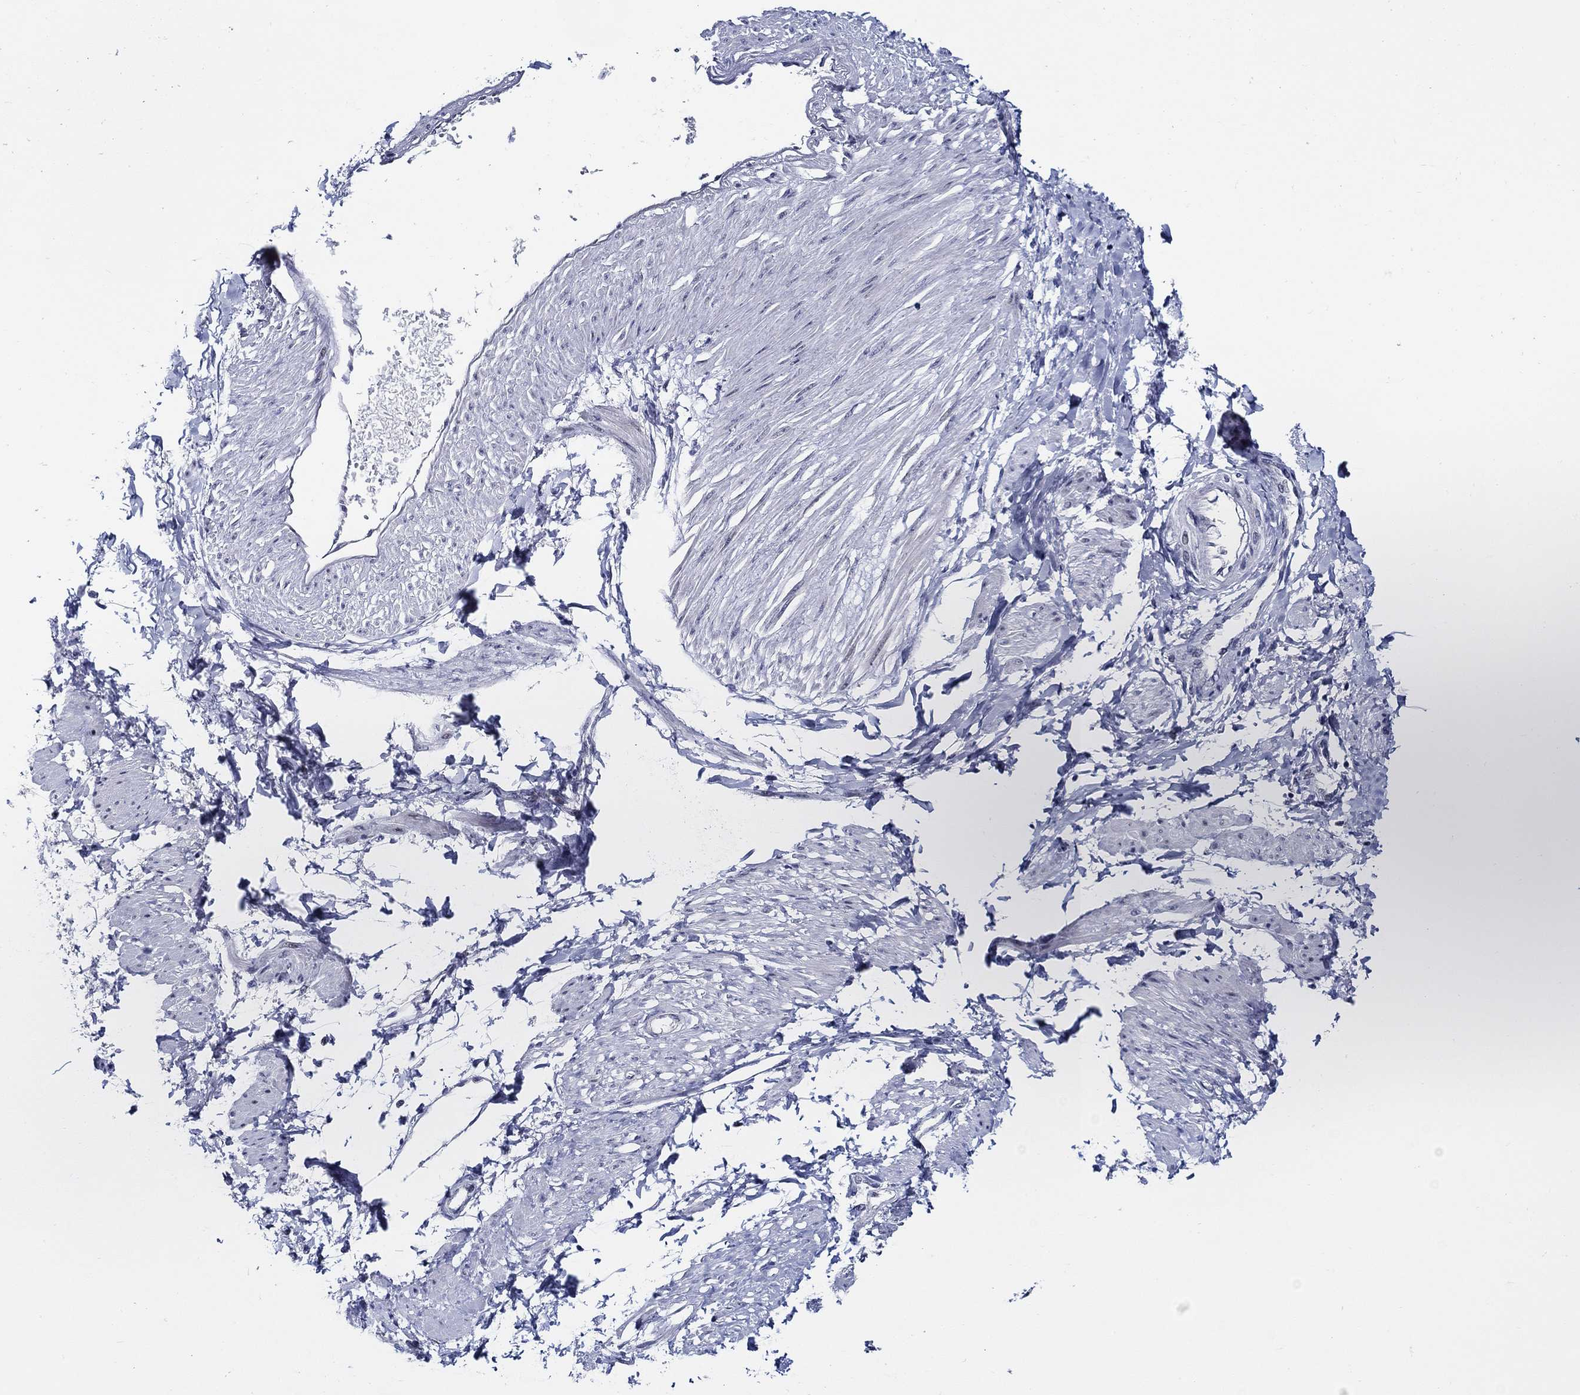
{"staining": {"intensity": "negative", "quantity": "none", "location": "none"}, "tissue": "smooth muscle", "cell_type": "Smooth muscle cells", "image_type": "normal", "snomed": [{"axis": "morphology", "description": "Normal tissue, NOS"}, {"axis": "topography", "description": "Smooth muscle"}, {"axis": "topography", "description": "Uterus"}], "caption": "This is an IHC micrograph of unremarkable human smooth muscle. There is no staining in smooth muscle cells.", "gene": "C8orf48", "patient": {"sex": "female", "age": 39}}